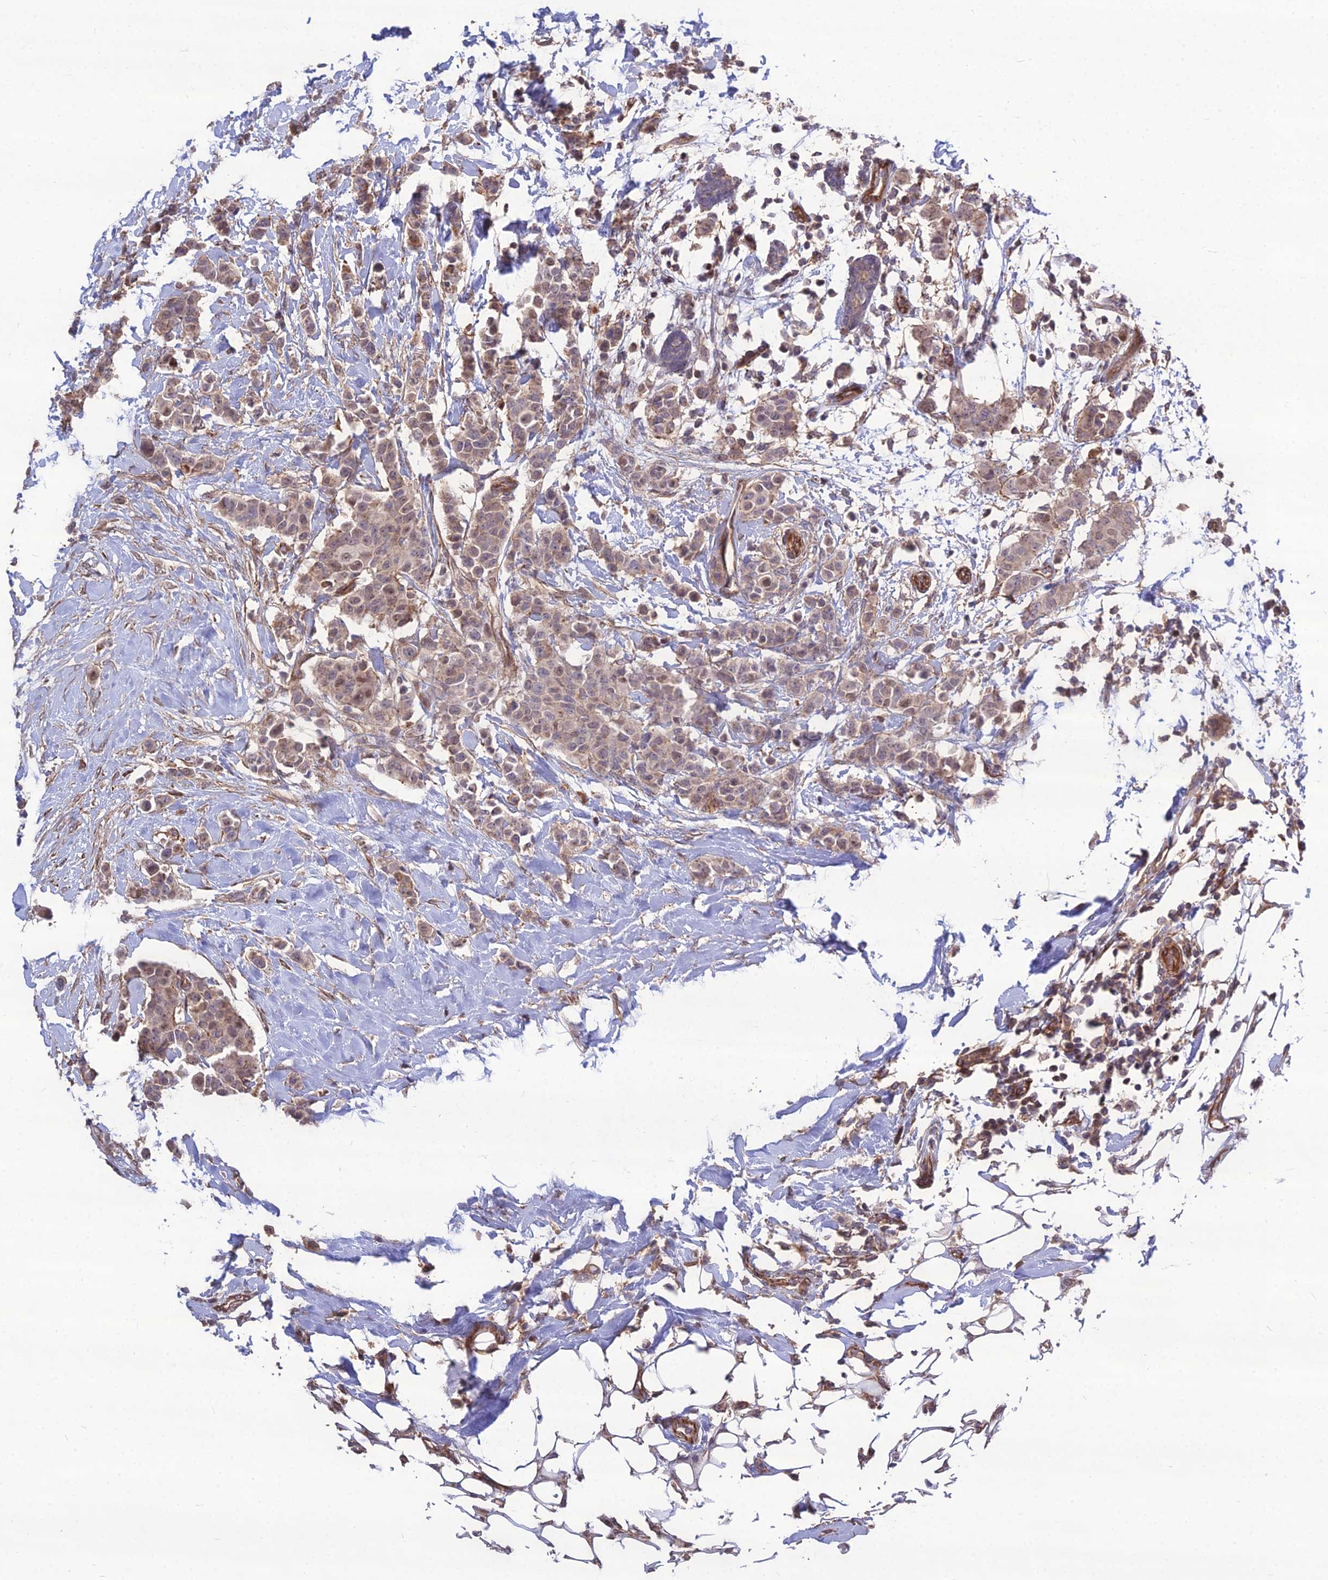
{"staining": {"intensity": "weak", "quantity": ">75%", "location": "cytoplasmic/membranous,nuclear"}, "tissue": "breast cancer", "cell_type": "Tumor cells", "image_type": "cancer", "snomed": [{"axis": "morphology", "description": "Duct carcinoma"}, {"axis": "topography", "description": "Breast"}], "caption": "The image exhibits immunohistochemical staining of breast cancer (infiltrating ductal carcinoma). There is weak cytoplasmic/membranous and nuclear positivity is seen in about >75% of tumor cells.", "gene": "TSPYL2", "patient": {"sex": "female", "age": 40}}